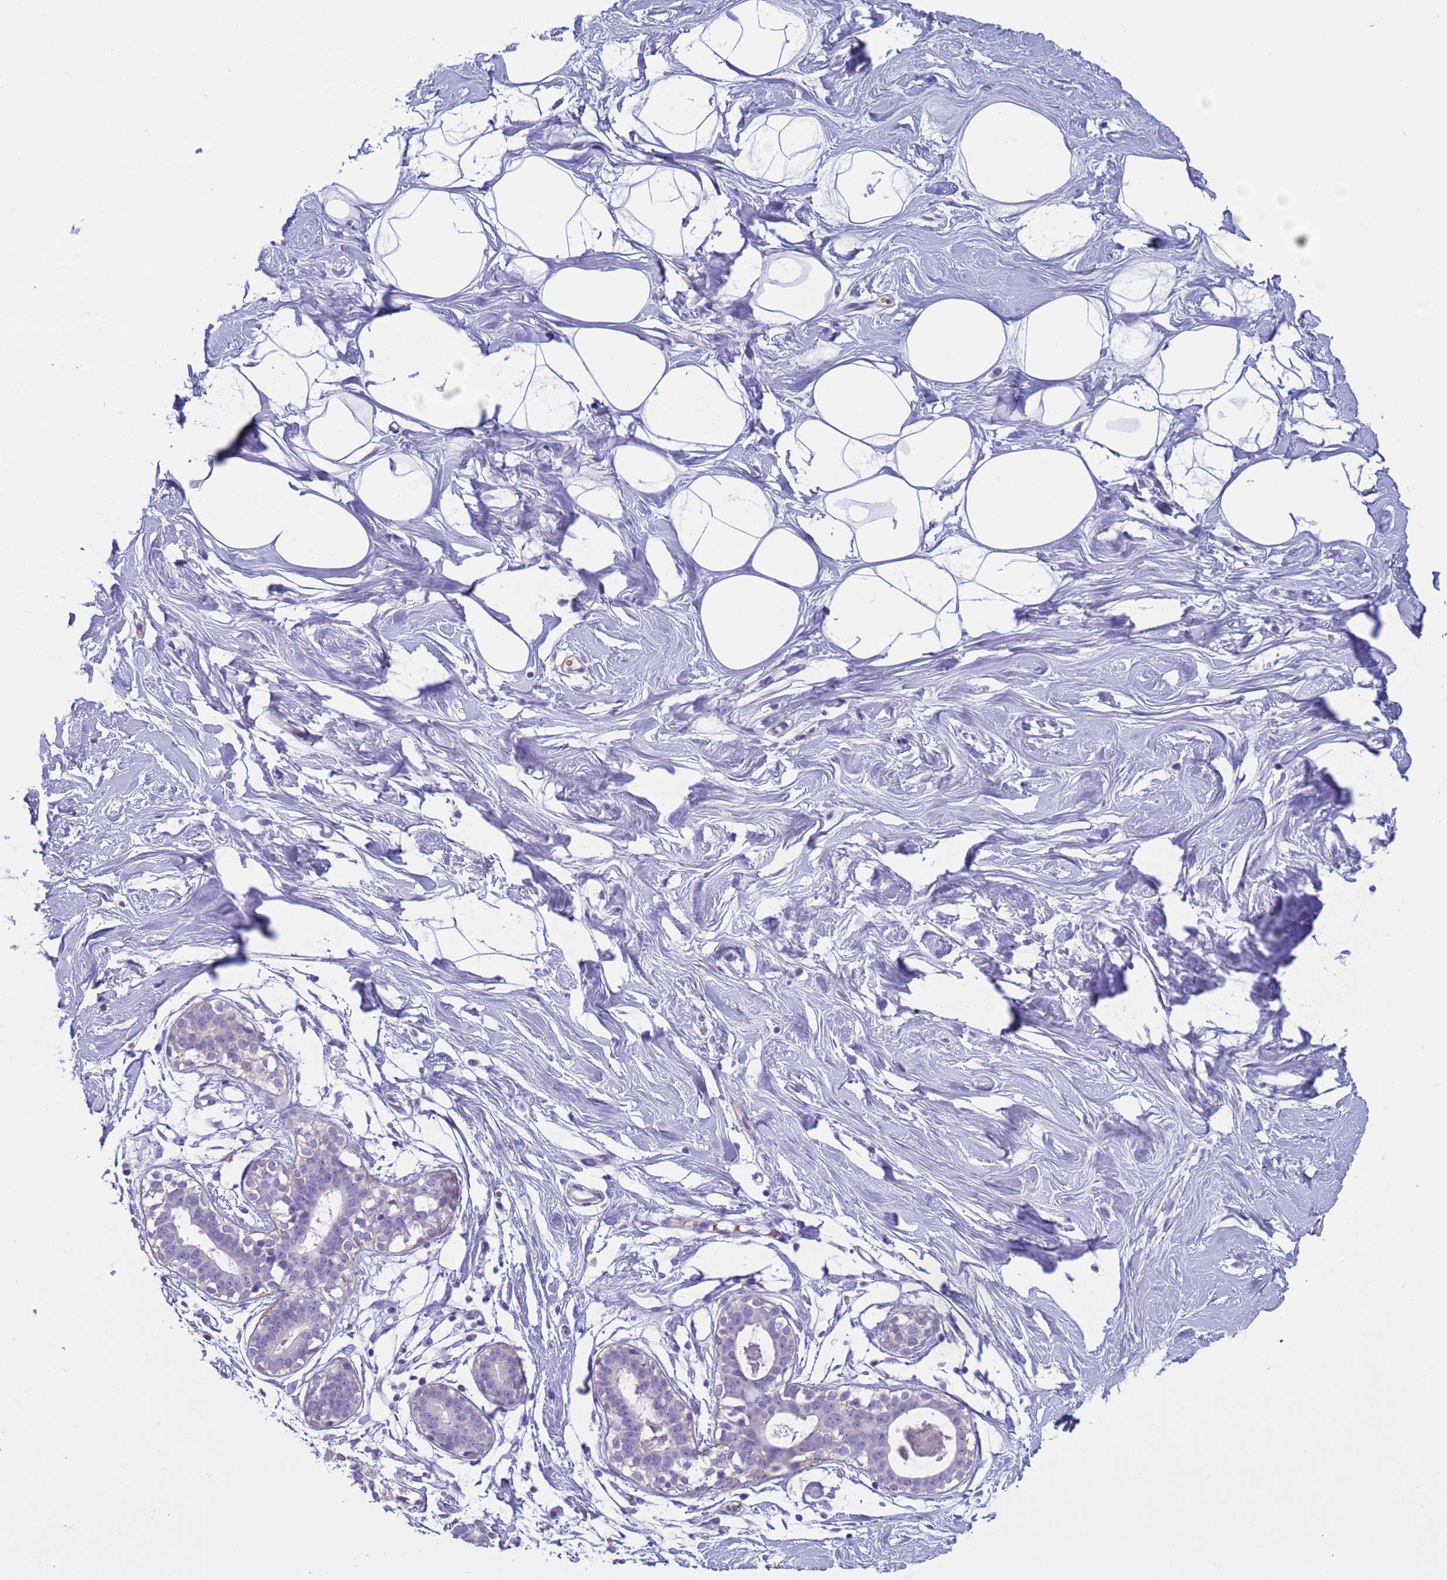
{"staining": {"intensity": "negative", "quantity": "none", "location": "none"}, "tissue": "breast", "cell_type": "Adipocytes", "image_type": "normal", "snomed": [{"axis": "morphology", "description": "Normal tissue, NOS"}, {"axis": "morphology", "description": "Adenoma, NOS"}, {"axis": "topography", "description": "Breast"}], "caption": "IHC micrograph of normal breast stained for a protein (brown), which exhibits no staining in adipocytes.", "gene": "KBTBD3", "patient": {"sex": "female", "age": 23}}